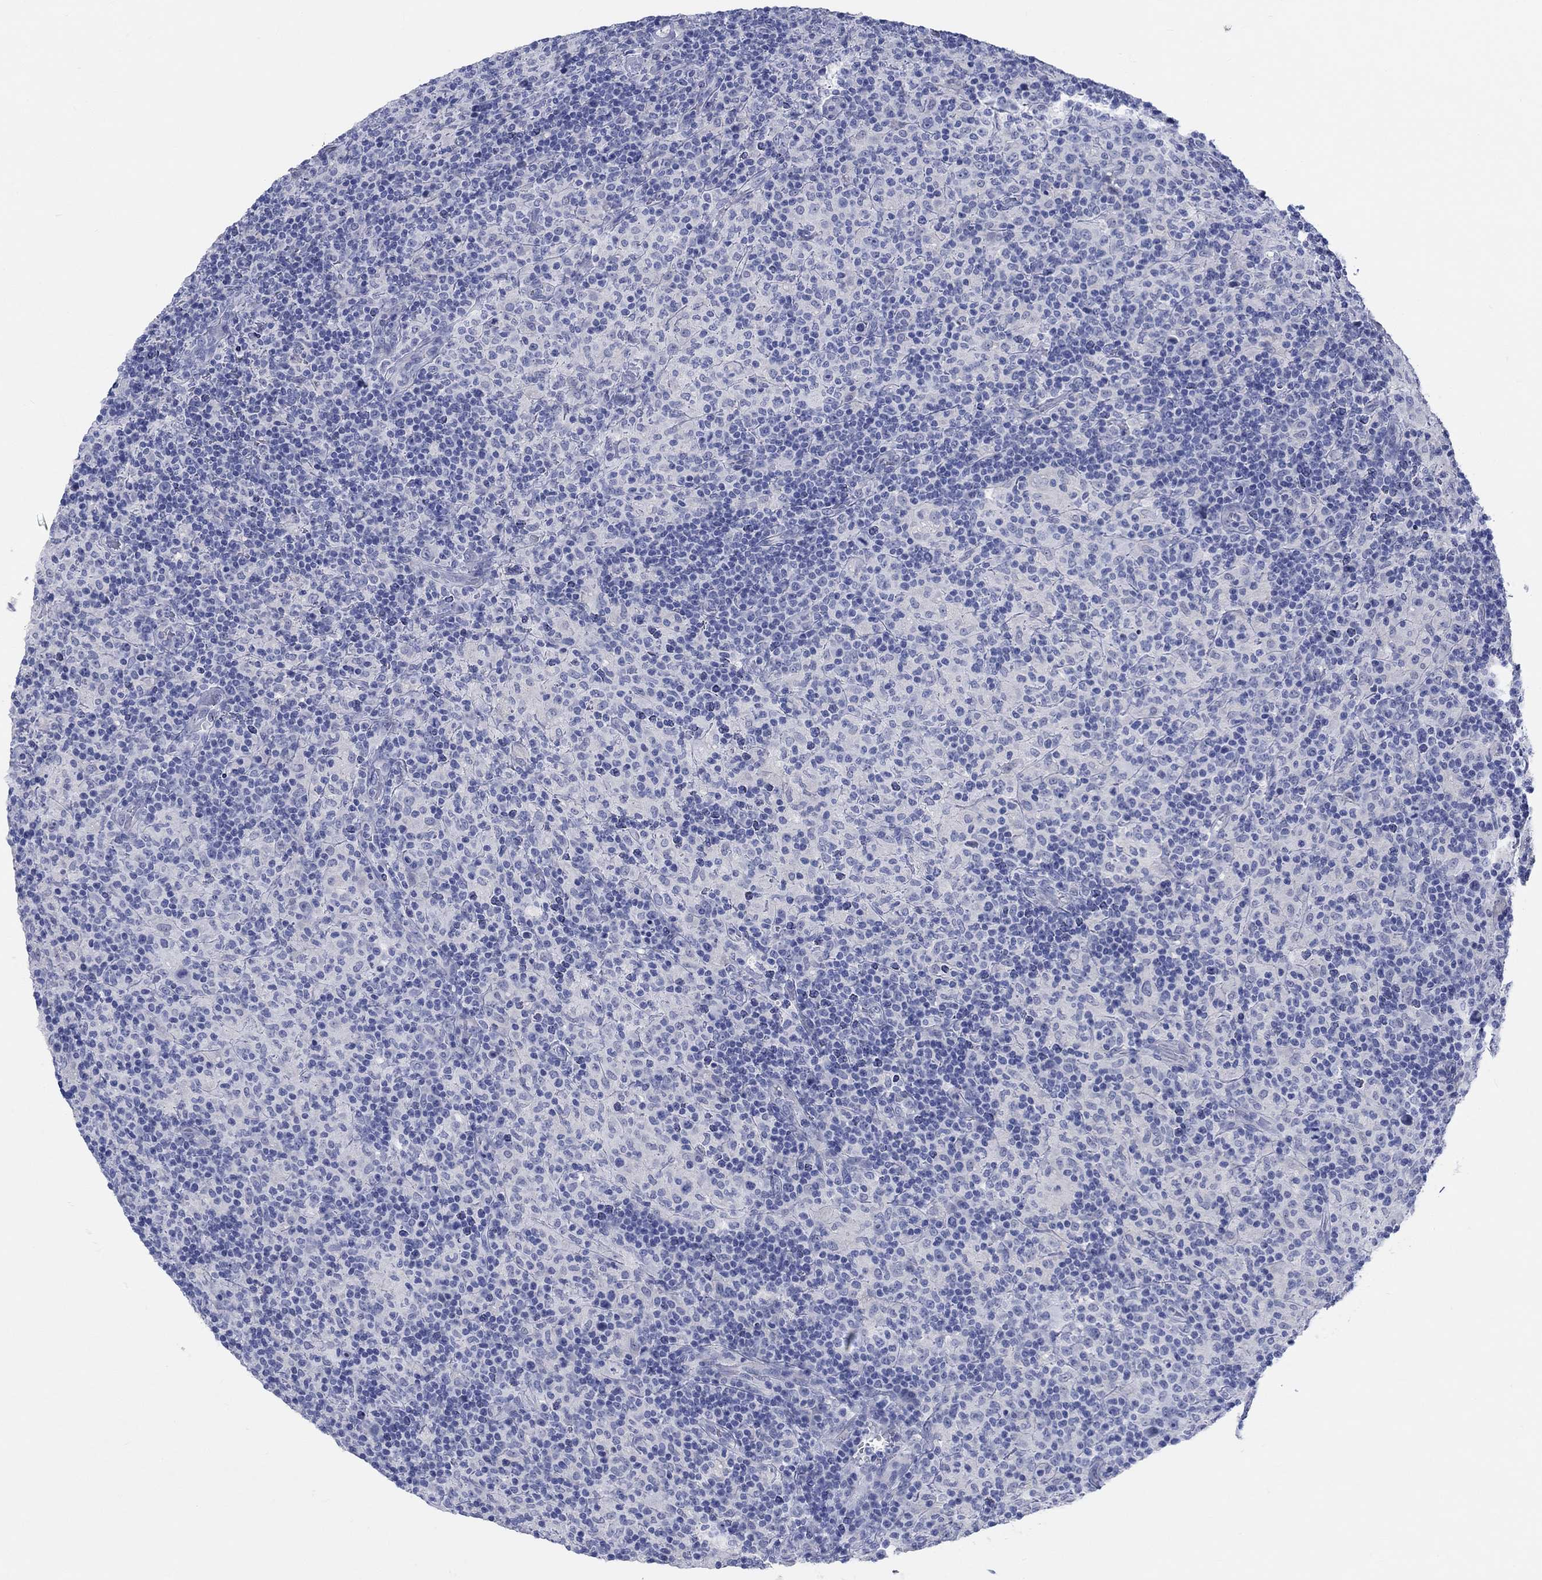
{"staining": {"intensity": "negative", "quantity": "none", "location": "none"}, "tissue": "lymphoma", "cell_type": "Tumor cells", "image_type": "cancer", "snomed": [{"axis": "morphology", "description": "Hodgkin's disease, NOS"}, {"axis": "topography", "description": "Lymph node"}], "caption": "A photomicrograph of human lymphoma is negative for staining in tumor cells. Brightfield microscopy of immunohistochemistry stained with DAB (3,3'-diaminobenzidine) (brown) and hematoxylin (blue), captured at high magnification.", "gene": "GRIA3", "patient": {"sex": "male", "age": 70}}